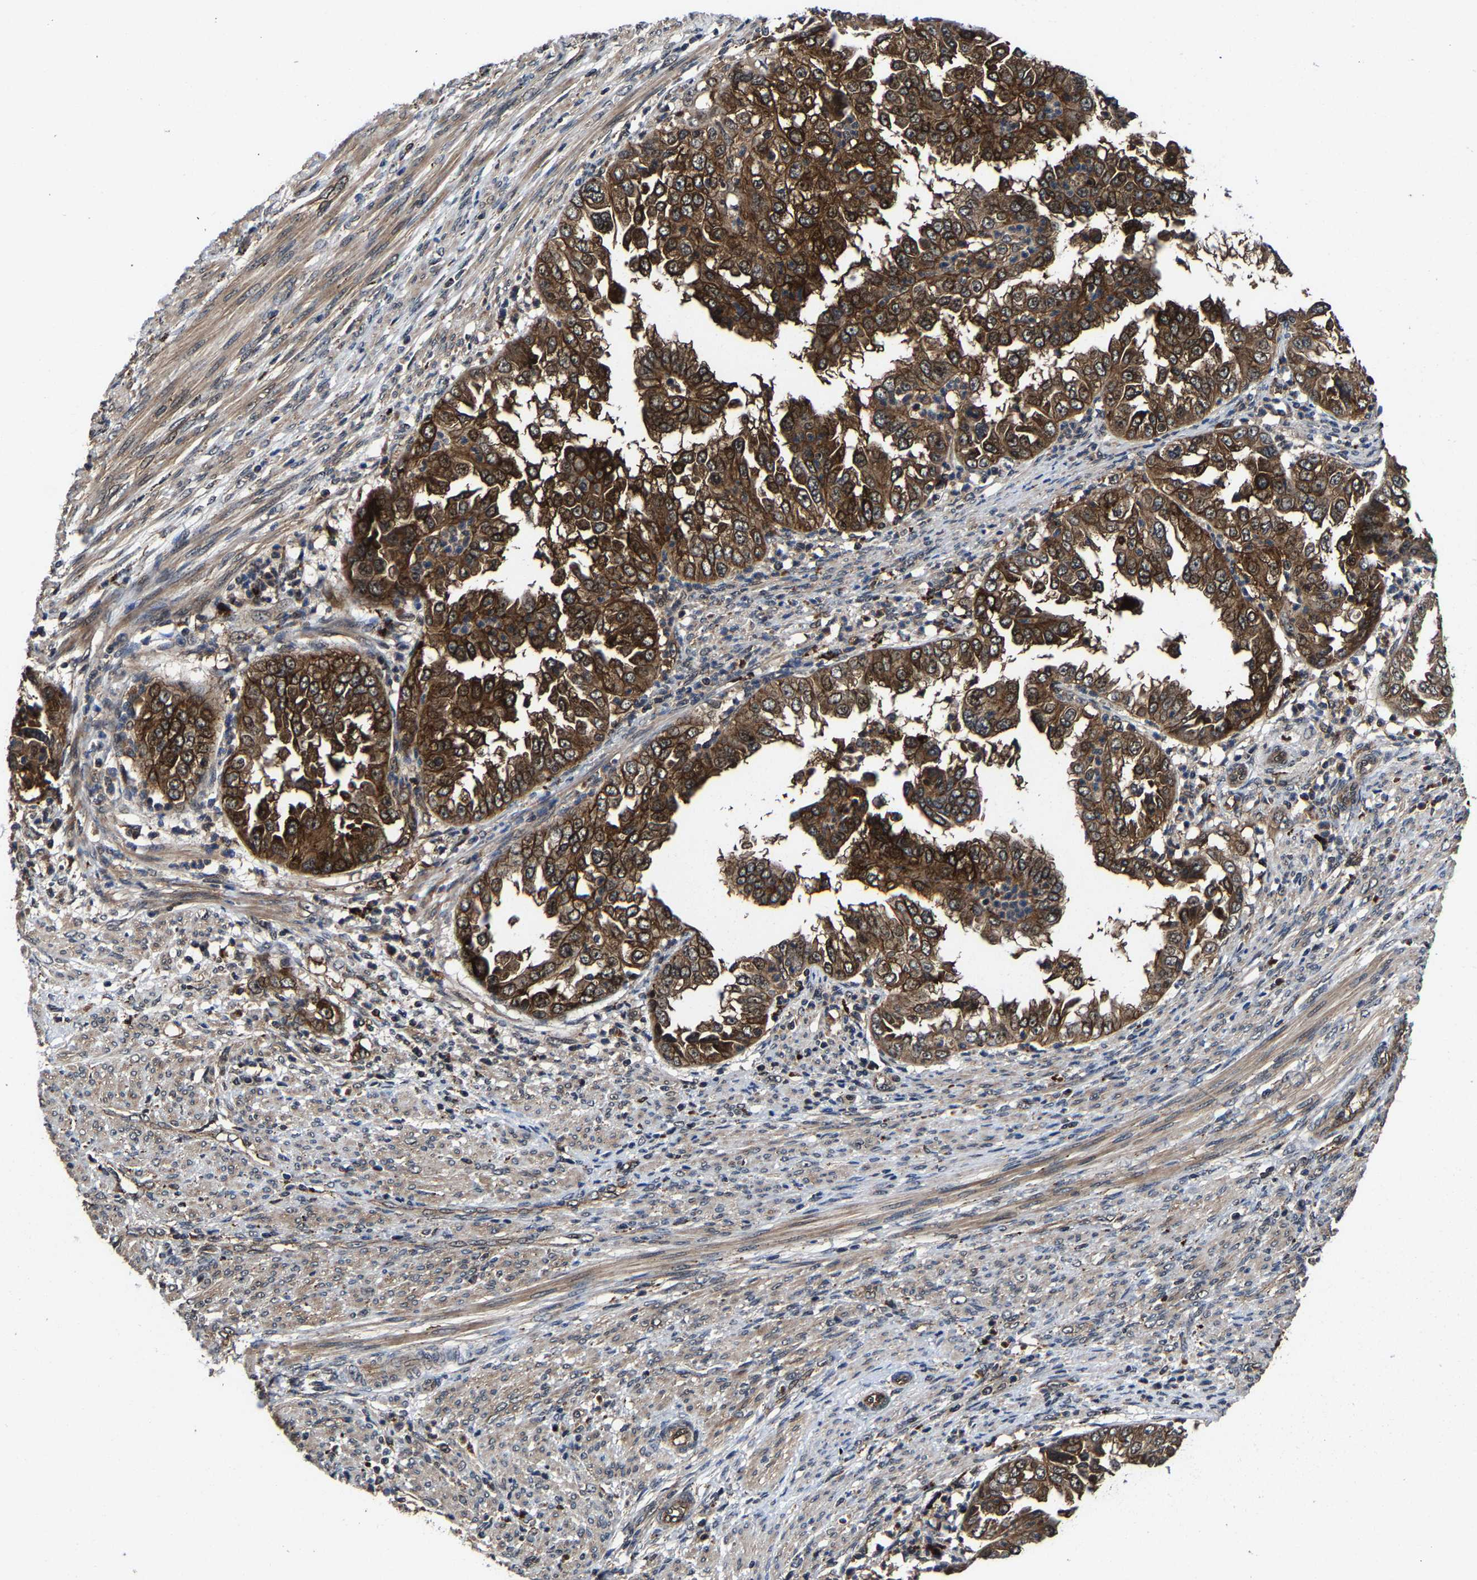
{"staining": {"intensity": "strong", "quantity": ">75%", "location": "cytoplasmic/membranous"}, "tissue": "endometrial cancer", "cell_type": "Tumor cells", "image_type": "cancer", "snomed": [{"axis": "morphology", "description": "Adenocarcinoma, NOS"}, {"axis": "topography", "description": "Endometrium"}], "caption": "Brown immunohistochemical staining in human endometrial adenocarcinoma displays strong cytoplasmic/membranous expression in approximately >75% of tumor cells. (Brightfield microscopy of DAB IHC at high magnification).", "gene": "ZCCHC7", "patient": {"sex": "female", "age": 85}}